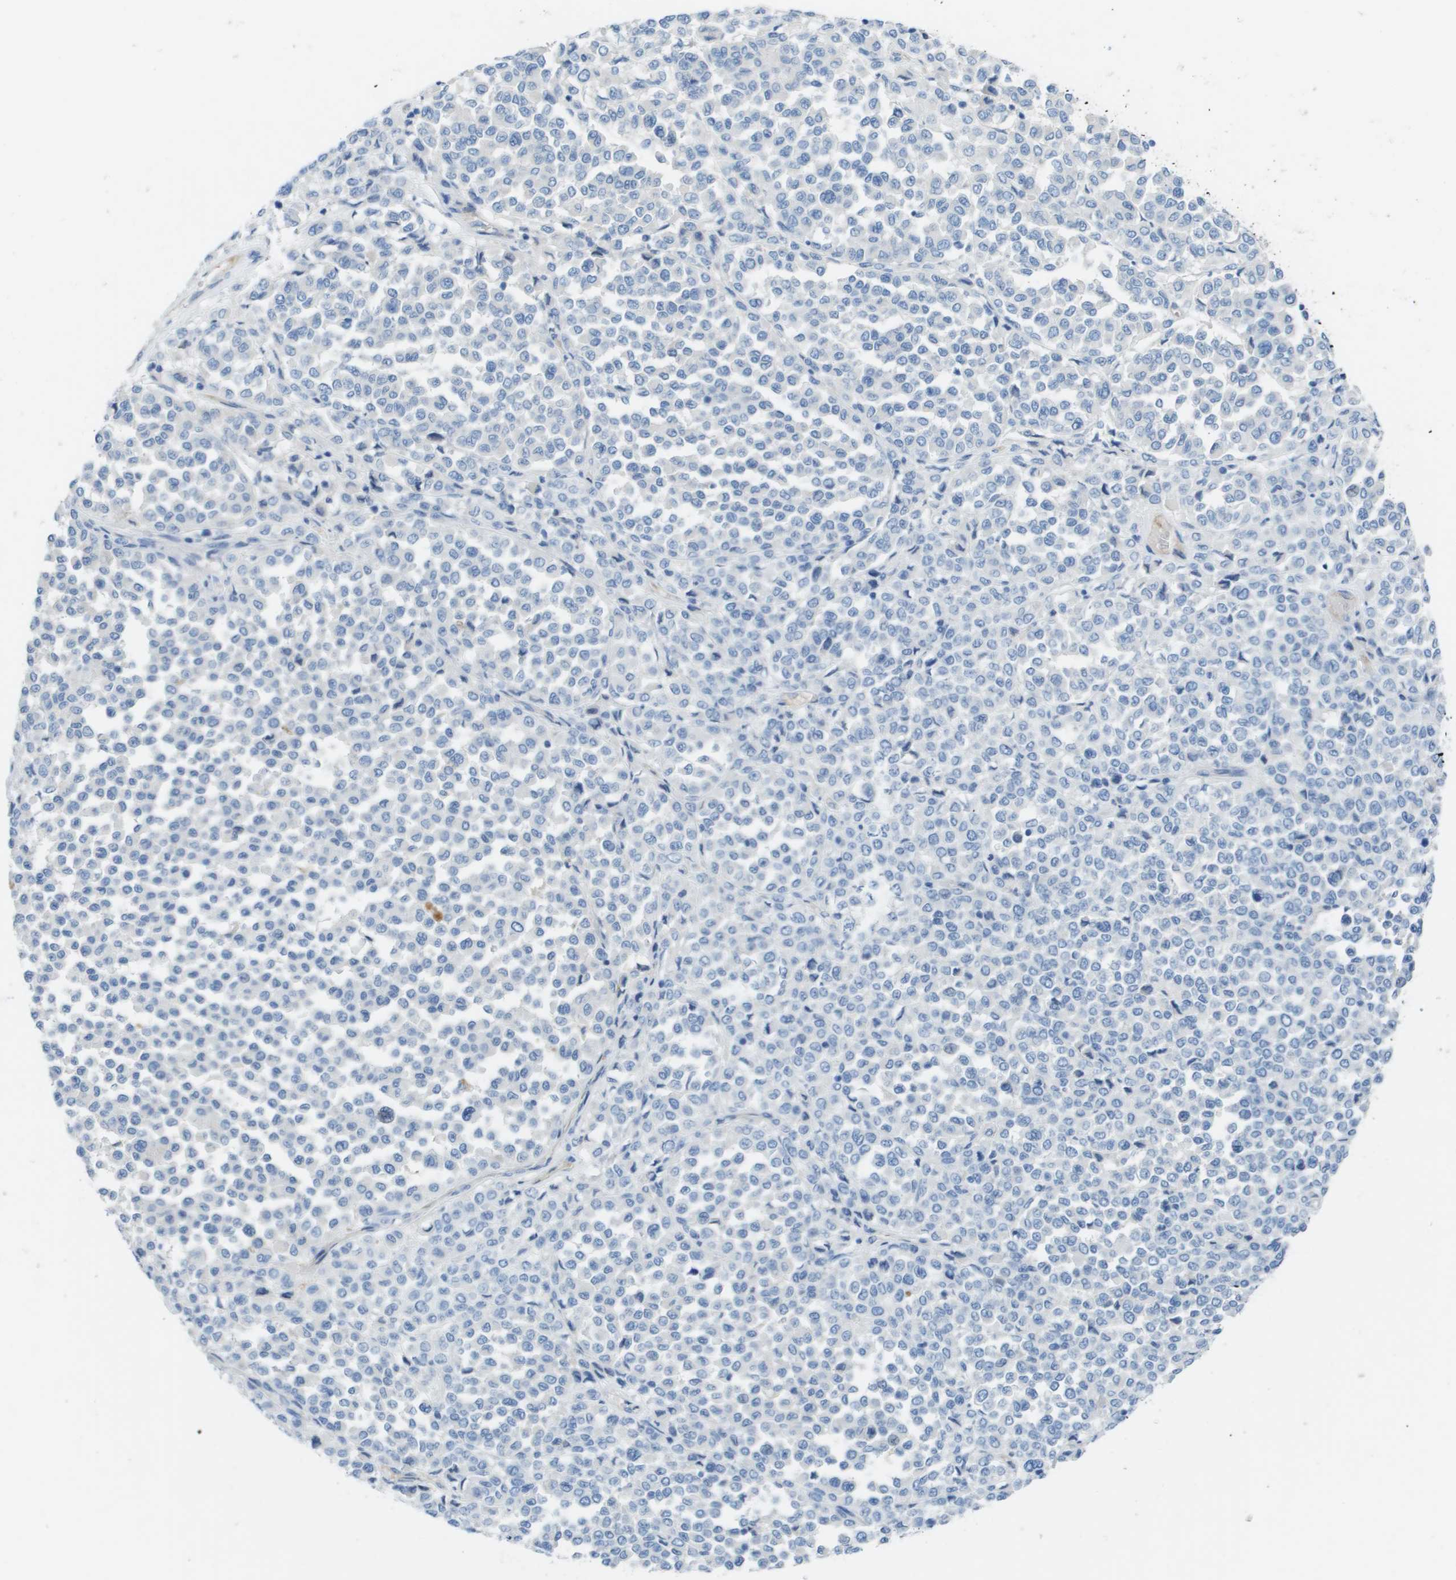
{"staining": {"intensity": "negative", "quantity": "none", "location": "none"}, "tissue": "melanoma", "cell_type": "Tumor cells", "image_type": "cancer", "snomed": [{"axis": "morphology", "description": "Malignant melanoma, Metastatic site"}, {"axis": "topography", "description": "Pancreas"}], "caption": "Immunohistochemical staining of human melanoma demonstrates no significant staining in tumor cells. (DAB IHC visualized using brightfield microscopy, high magnification).", "gene": "CD46", "patient": {"sex": "female", "age": 30}}